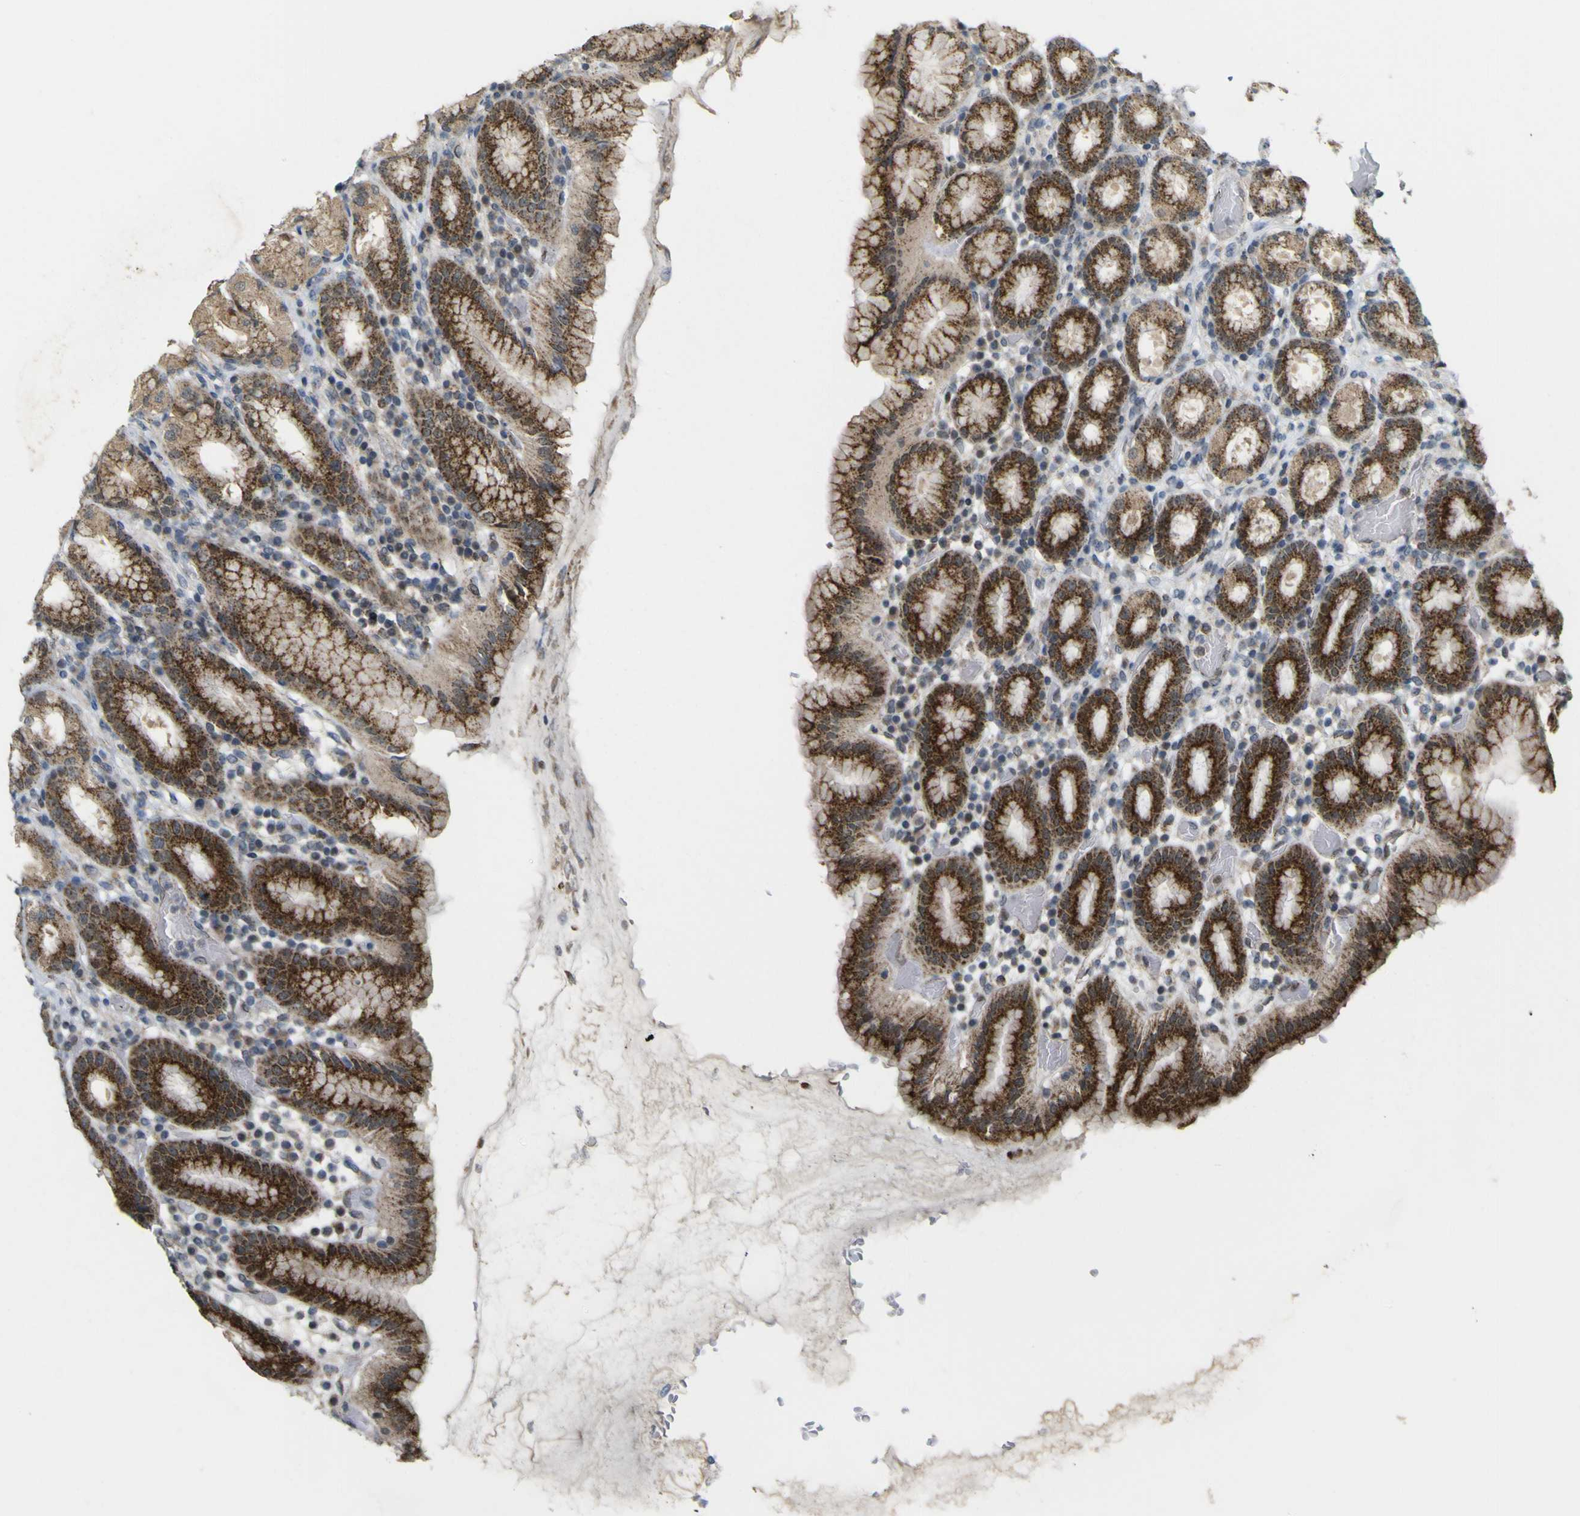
{"staining": {"intensity": "strong", "quantity": ">75%", "location": "cytoplasmic/membranous"}, "tissue": "stomach", "cell_type": "Glandular cells", "image_type": "normal", "snomed": [{"axis": "morphology", "description": "Normal tissue, NOS"}, {"axis": "topography", "description": "Stomach, upper"}], "caption": "The micrograph shows immunohistochemical staining of benign stomach. There is strong cytoplasmic/membranous positivity is appreciated in about >75% of glandular cells. Using DAB (3,3'-diaminobenzidine) (brown) and hematoxylin (blue) stains, captured at high magnification using brightfield microscopy.", "gene": "ACBD5", "patient": {"sex": "male", "age": 68}}